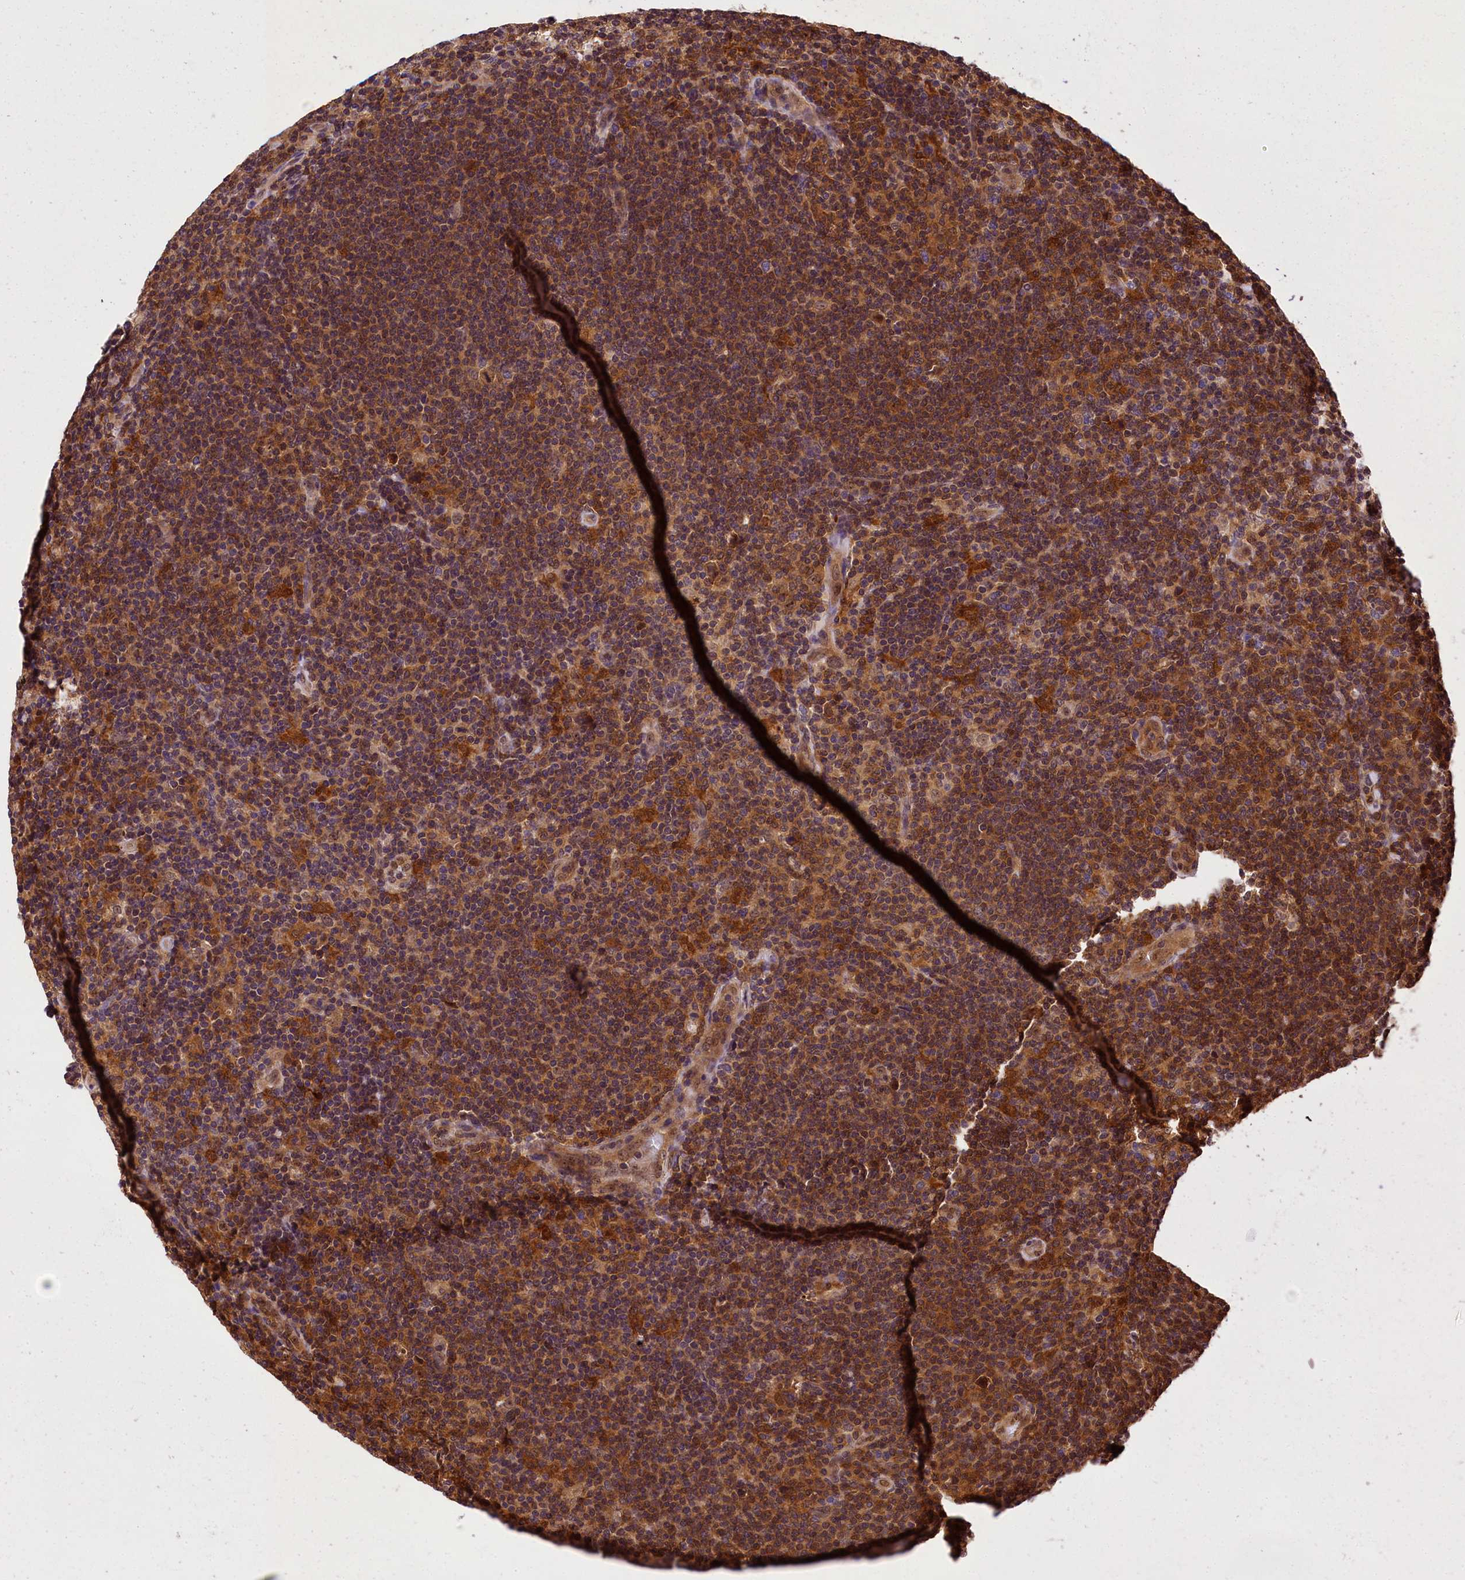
{"staining": {"intensity": "weak", "quantity": ">75%", "location": "cytoplasmic/membranous,nuclear"}, "tissue": "lymphoma", "cell_type": "Tumor cells", "image_type": "cancer", "snomed": [{"axis": "morphology", "description": "Hodgkin's disease, NOS"}, {"axis": "topography", "description": "Lymph node"}], "caption": "Weak cytoplasmic/membranous and nuclear staining for a protein is identified in about >75% of tumor cells of Hodgkin's disease using immunohistochemistry (IHC).", "gene": "EIF6", "patient": {"sex": "female", "age": 57}}